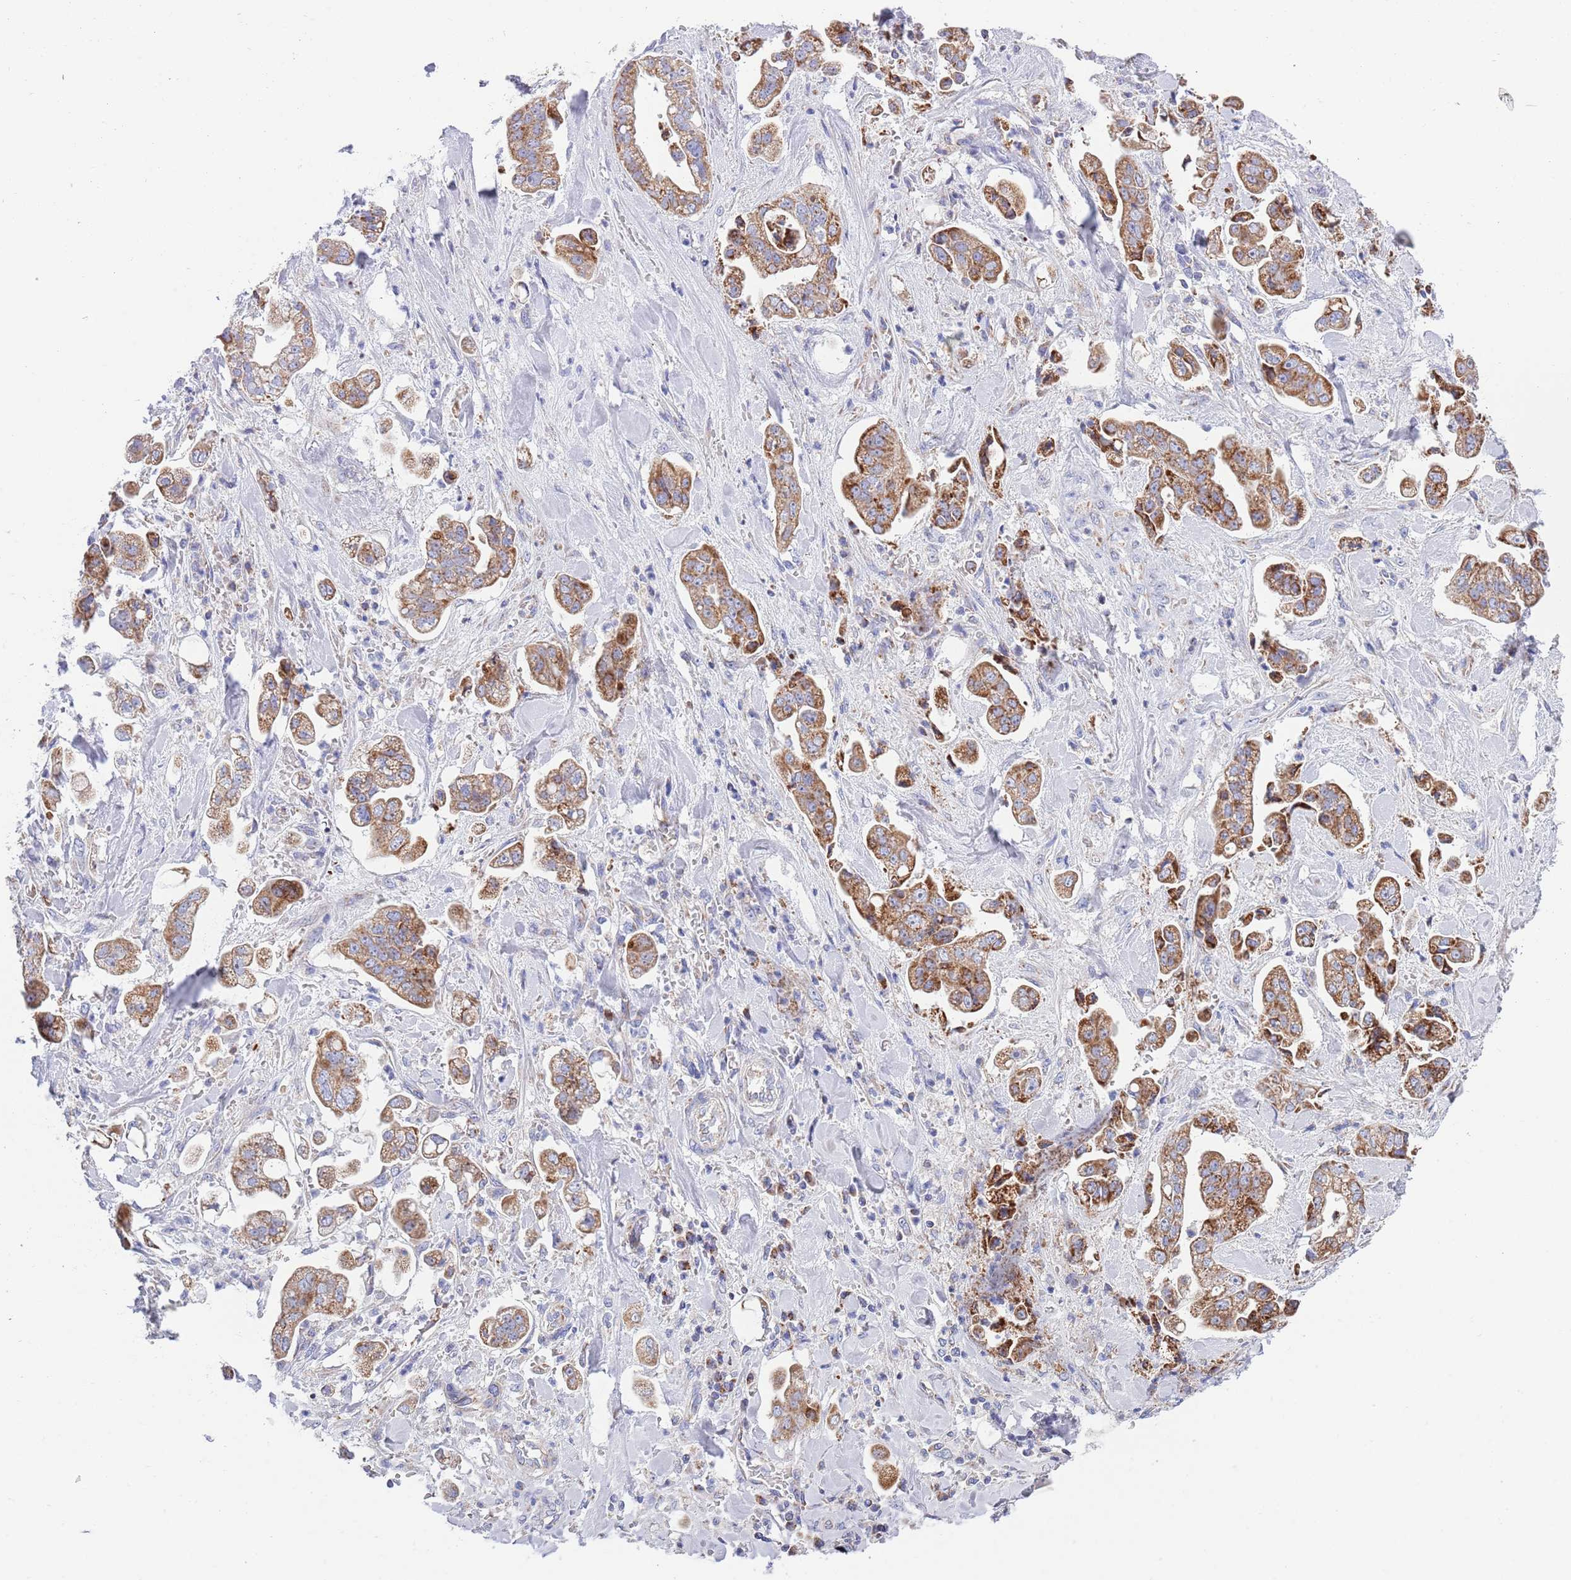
{"staining": {"intensity": "moderate", "quantity": ">75%", "location": "cytoplasmic/membranous"}, "tissue": "stomach cancer", "cell_type": "Tumor cells", "image_type": "cancer", "snomed": [{"axis": "morphology", "description": "Adenocarcinoma, NOS"}, {"axis": "topography", "description": "Stomach"}], "caption": "DAB immunohistochemical staining of human stomach adenocarcinoma displays moderate cytoplasmic/membranous protein staining in about >75% of tumor cells.", "gene": "EMC8", "patient": {"sex": "male", "age": 62}}